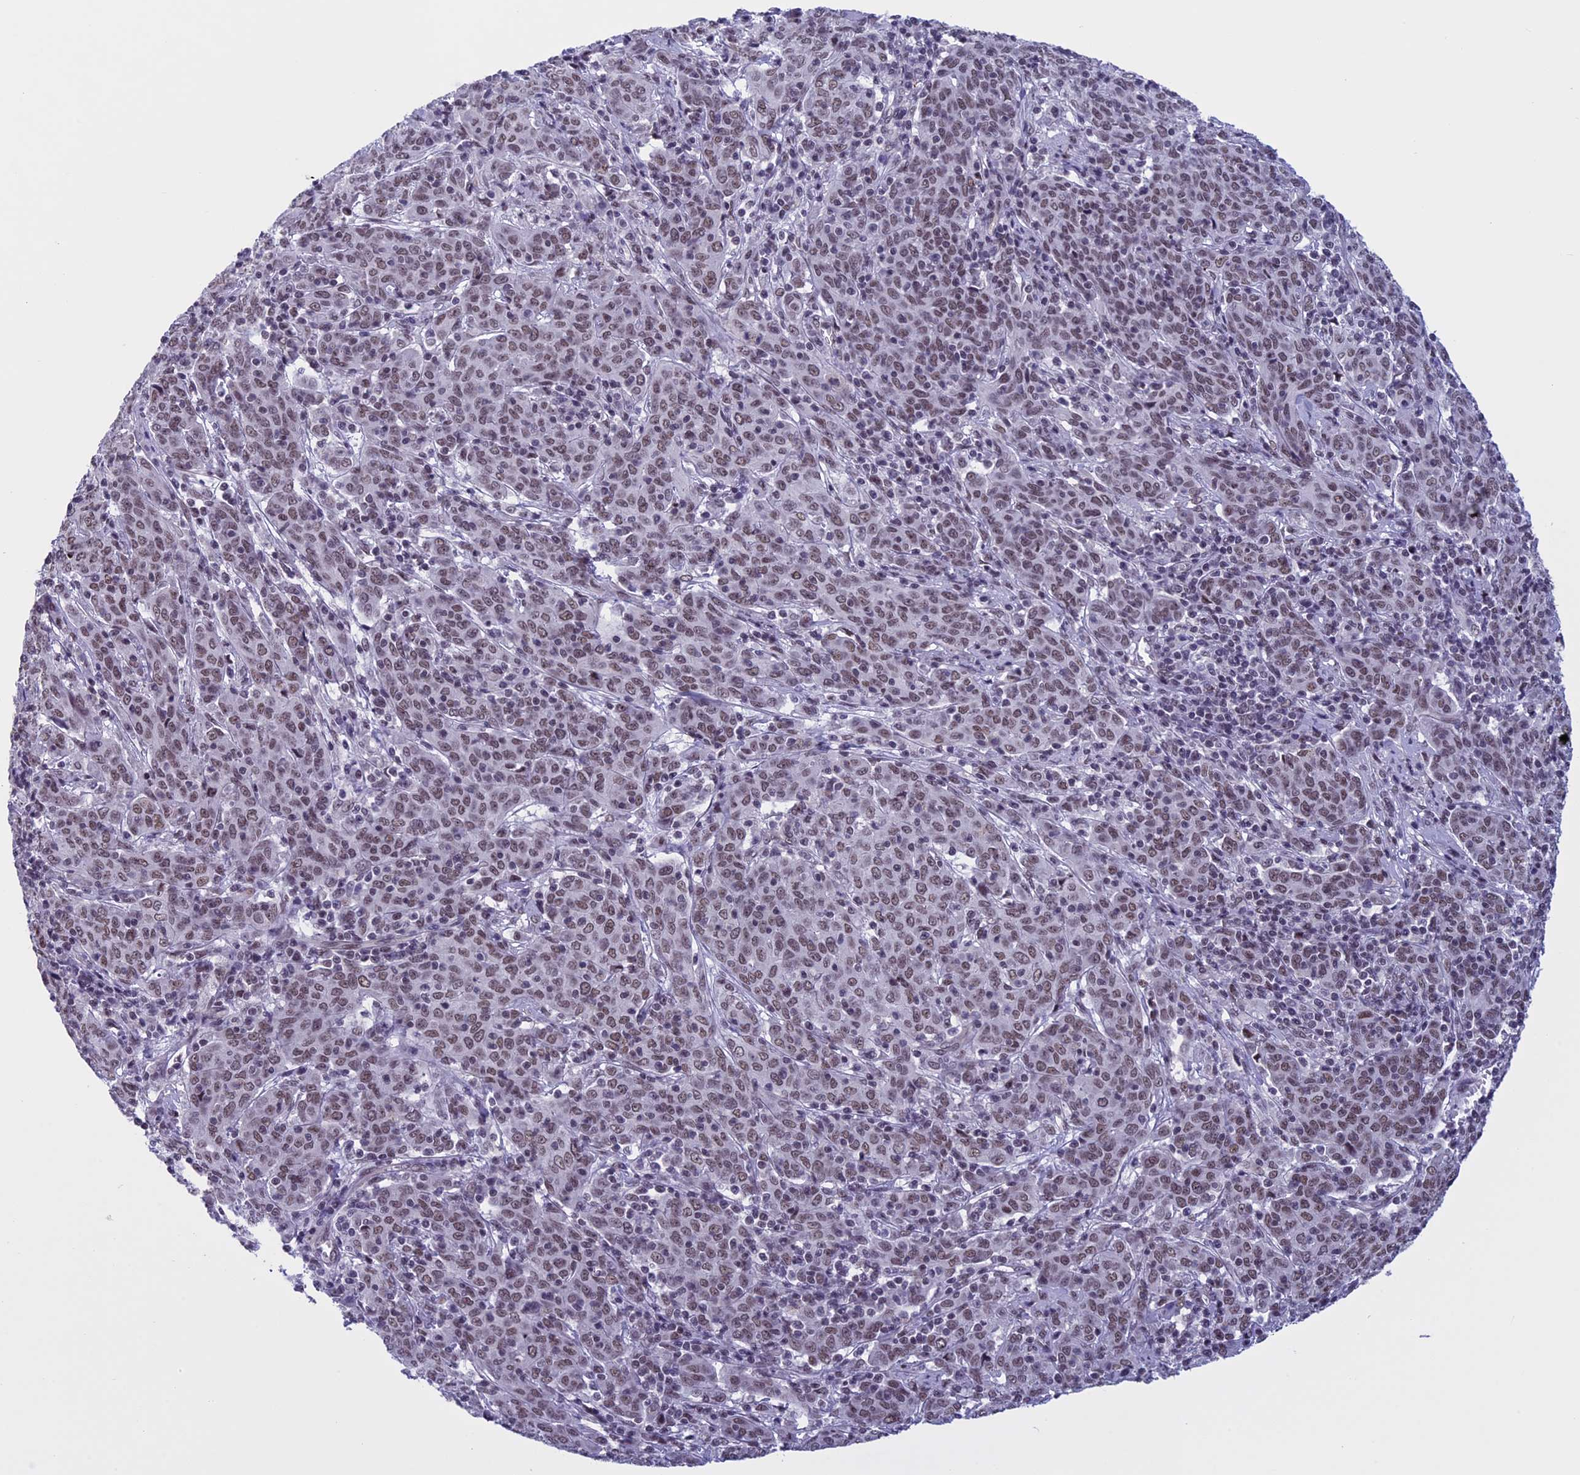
{"staining": {"intensity": "weak", "quantity": ">75%", "location": "nuclear"}, "tissue": "cervical cancer", "cell_type": "Tumor cells", "image_type": "cancer", "snomed": [{"axis": "morphology", "description": "Squamous cell carcinoma, NOS"}, {"axis": "topography", "description": "Cervix"}], "caption": "Protein expression analysis of squamous cell carcinoma (cervical) displays weak nuclear expression in approximately >75% of tumor cells. The protein is stained brown, and the nuclei are stained in blue (DAB (3,3'-diaminobenzidine) IHC with brightfield microscopy, high magnification).", "gene": "NIPBL", "patient": {"sex": "female", "age": 67}}